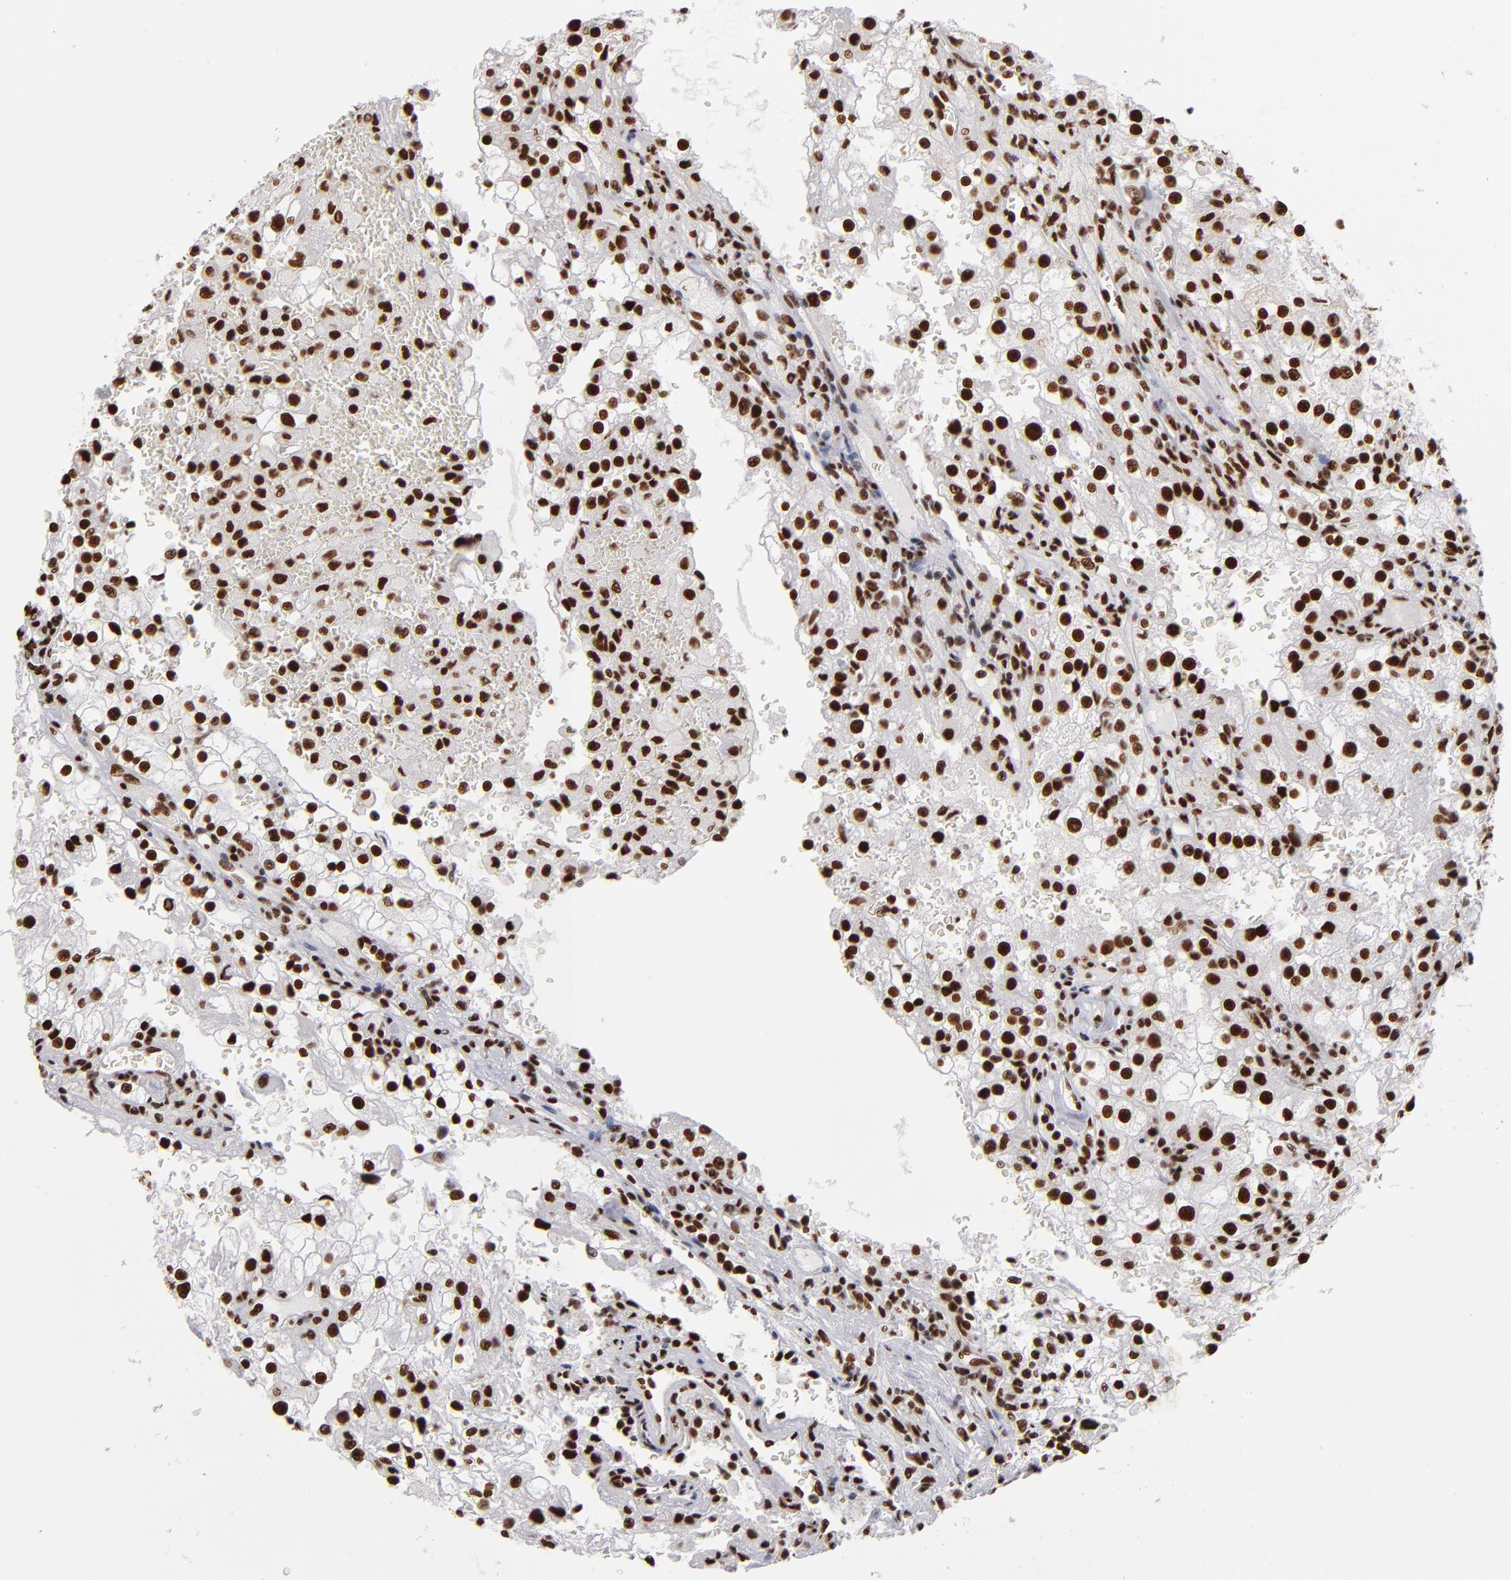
{"staining": {"intensity": "strong", "quantity": ">75%", "location": "nuclear"}, "tissue": "renal cancer", "cell_type": "Tumor cells", "image_type": "cancer", "snomed": [{"axis": "morphology", "description": "Adenocarcinoma, NOS"}, {"axis": "topography", "description": "Kidney"}], "caption": "Strong nuclear positivity for a protein is seen in about >75% of tumor cells of renal cancer (adenocarcinoma) using IHC.", "gene": "MRE11", "patient": {"sex": "female", "age": 74}}